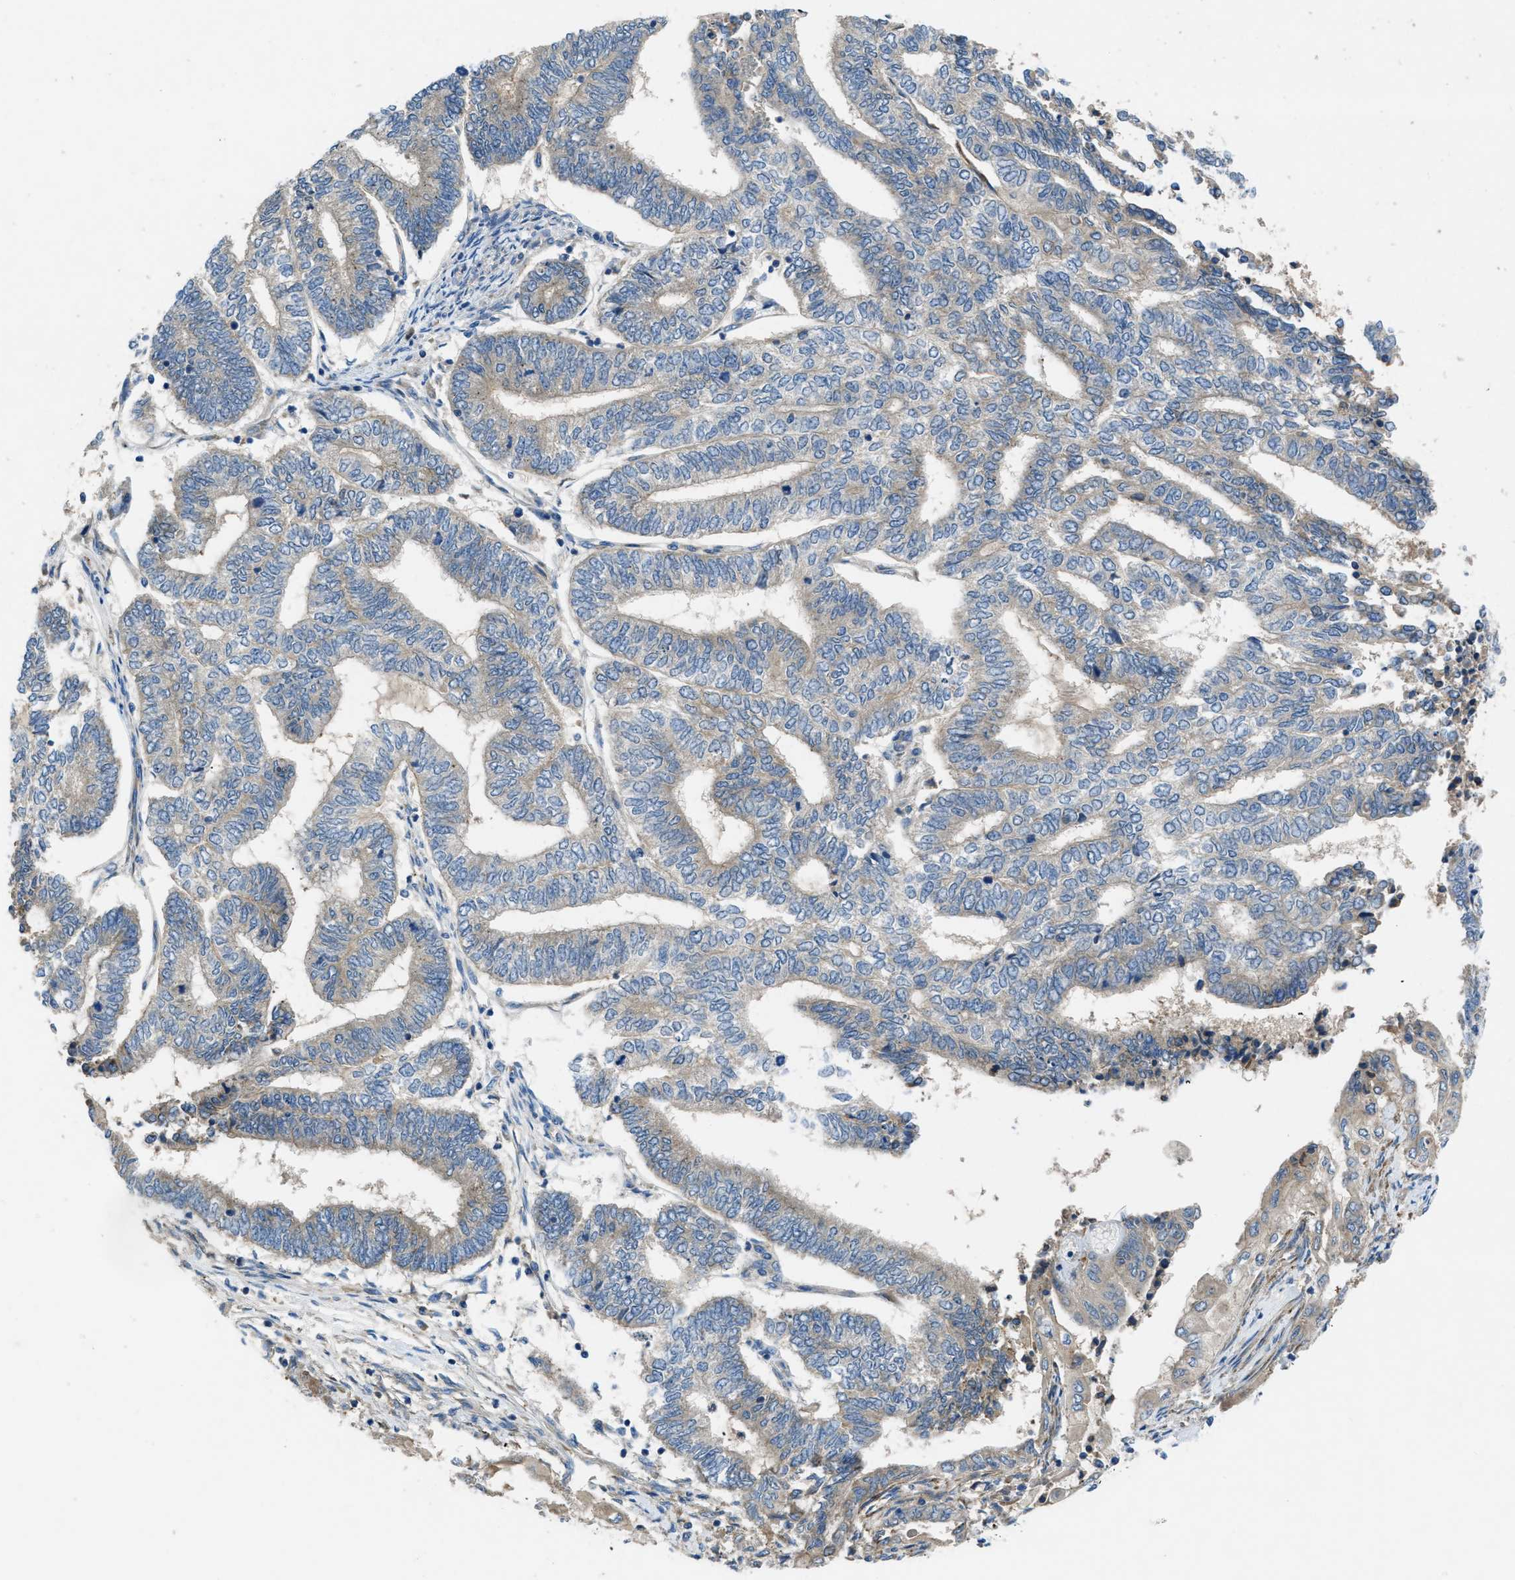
{"staining": {"intensity": "weak", "quantity": "<25%", "location": "cytoplasmic/membranous"}, "tissue": "endometrial cancer", "cell_type": "Tumor cells", "image_type": "cancer", "snomed": [{"axis": "morphology", "description": "Adenocarcinoma, NOS"}, {"axis": "topography", "description": "Uterus"}, {"axis": "topography", "description": "Endometrium"}], "caption": "Endometrial cancer (adenocarcinoma) stained for a protein using immunohistochemistry (IHC) demonstrates no expression tumor cells.", "gene": "MAP3K20", "patient": {"sex": "female", "age": 70}}